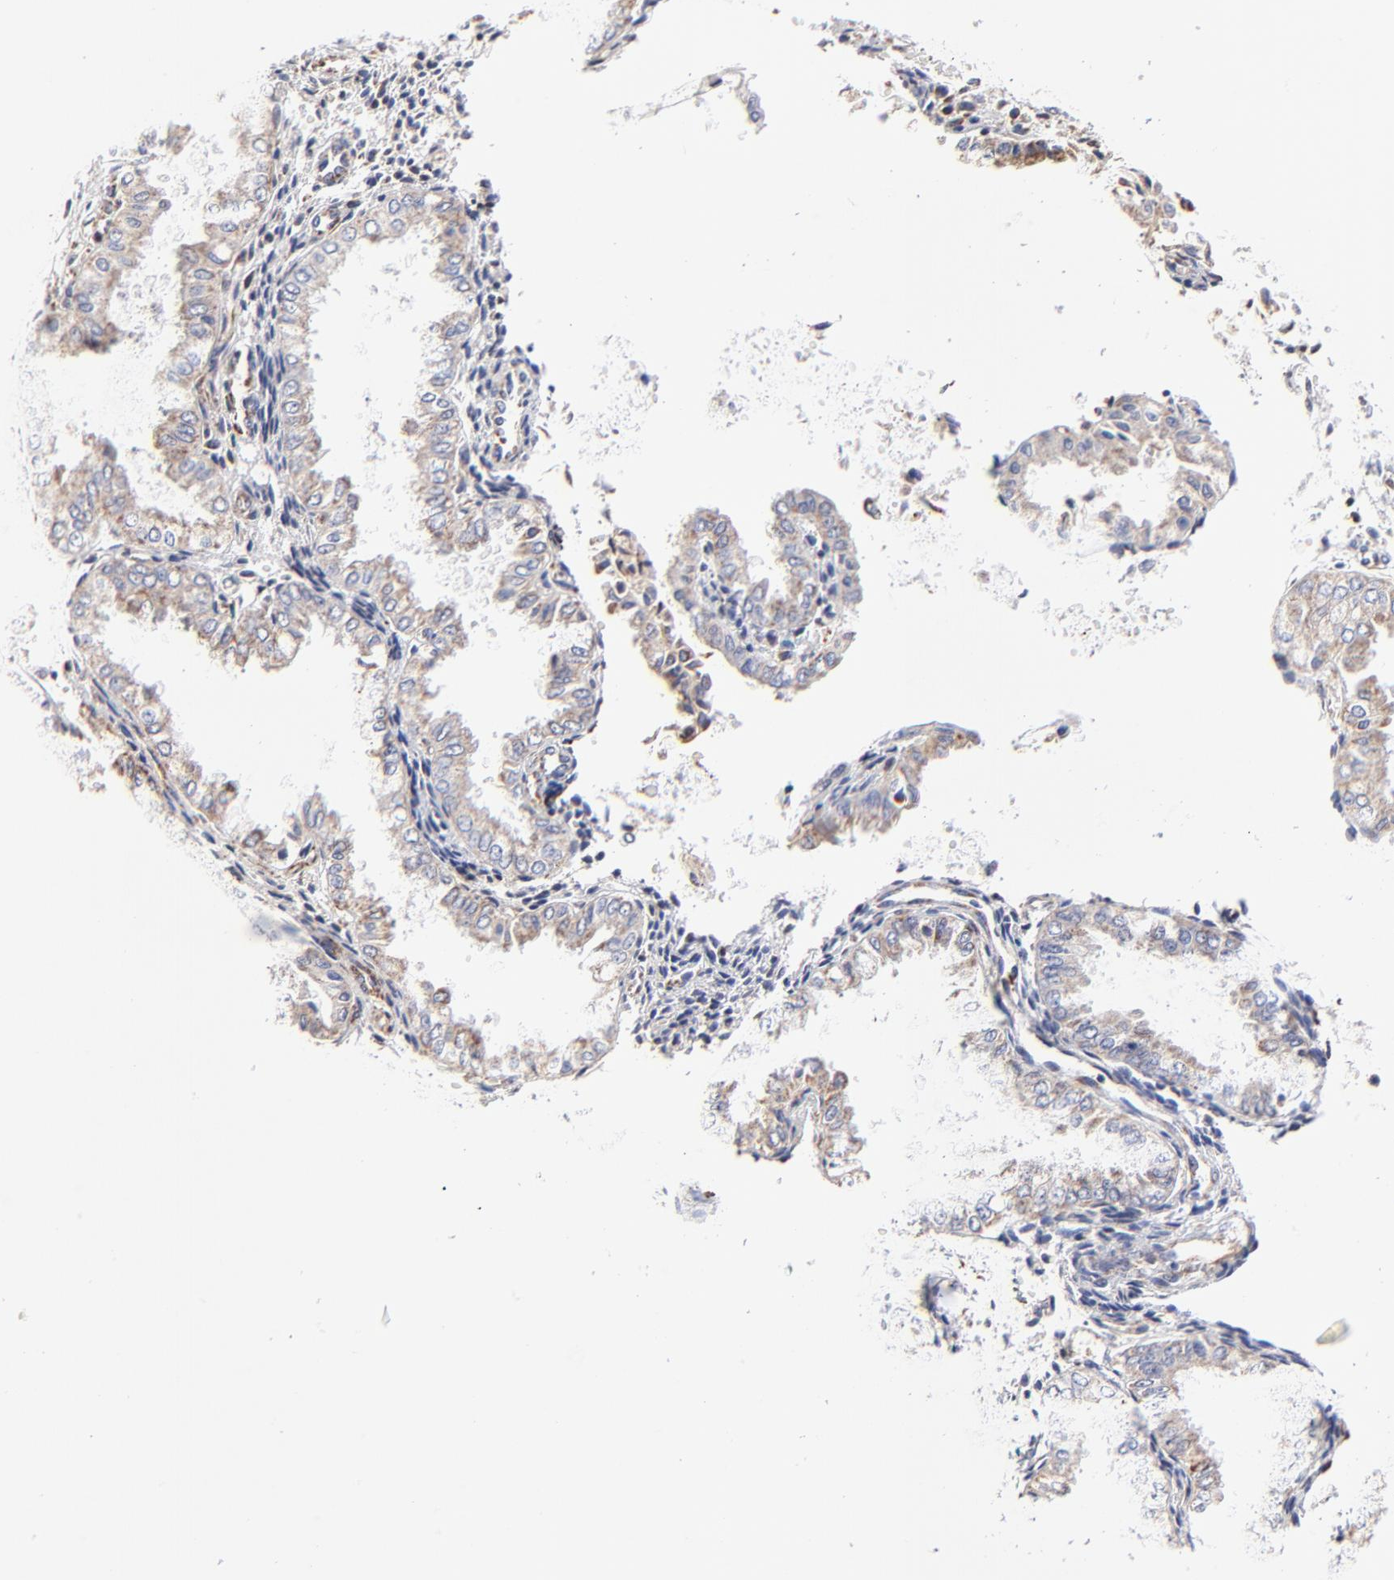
{"staining": {"intensity": "weak", "quantity": ">75%", "location": "cytoplasmic/membranous"}, "tissue": "endometrium", "cell_type": "Cells in endometrial stroma", "image_type": "normal", "snomed": [{"axis": "morphology", "description": "Normal tissue, NOS"}, {"axis": "topography", "description": "Endometrium"}], "caption": "Immunohistochemistry of unremarkable endometrium demonstrates low levels of weak cytoplasmic/membranous staining in approximately >75% of cells in endometrial stroma. (DAB (3,3'-diaminobenzidine) IHC with brightfield microscopy, high magnification).", "gene": "SSBP1", "patient": {"sex": "female", "age": 33}}